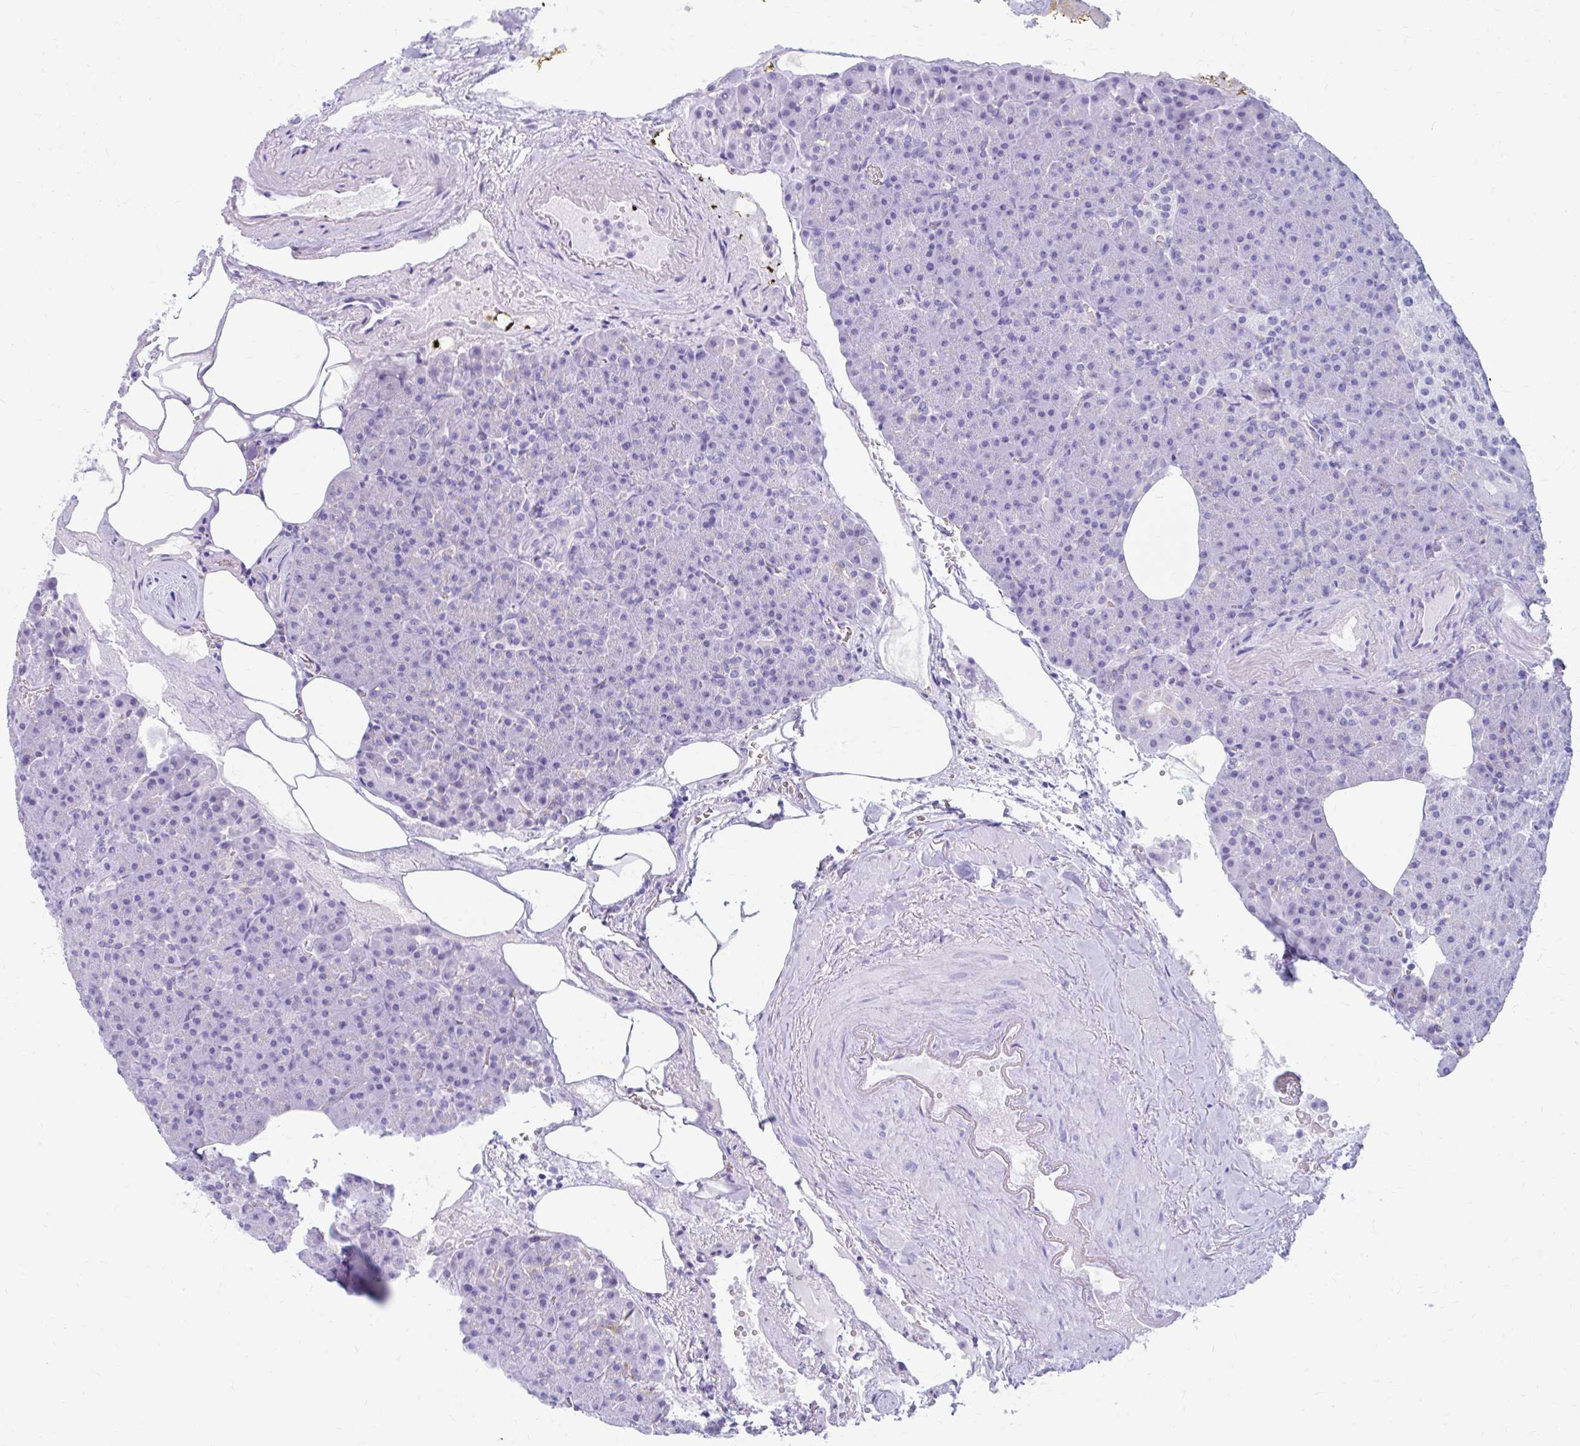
{"staining": {"intensity": "negative", "quantity": "none", "location": "none"}, "tissue": "pancreas", "cell_type": "Exocrine glandular cells", "image_type": "normal", "snomed": [{"axis": "morphology", "description": "Normal tissue, NOS"}, {"axis": "topography", "description": "Pancreas"}], "caption": "Immunohistochemistry (IHC) photomicrograph of unremarkable pancreas: human pancreas stained with DAB (3,3'-diaminobenzidine) exhibits no significant protein staining in exocrine glandular cells.", "gene": "NSG2", "patient": {"sex": "female", "age": 74}}